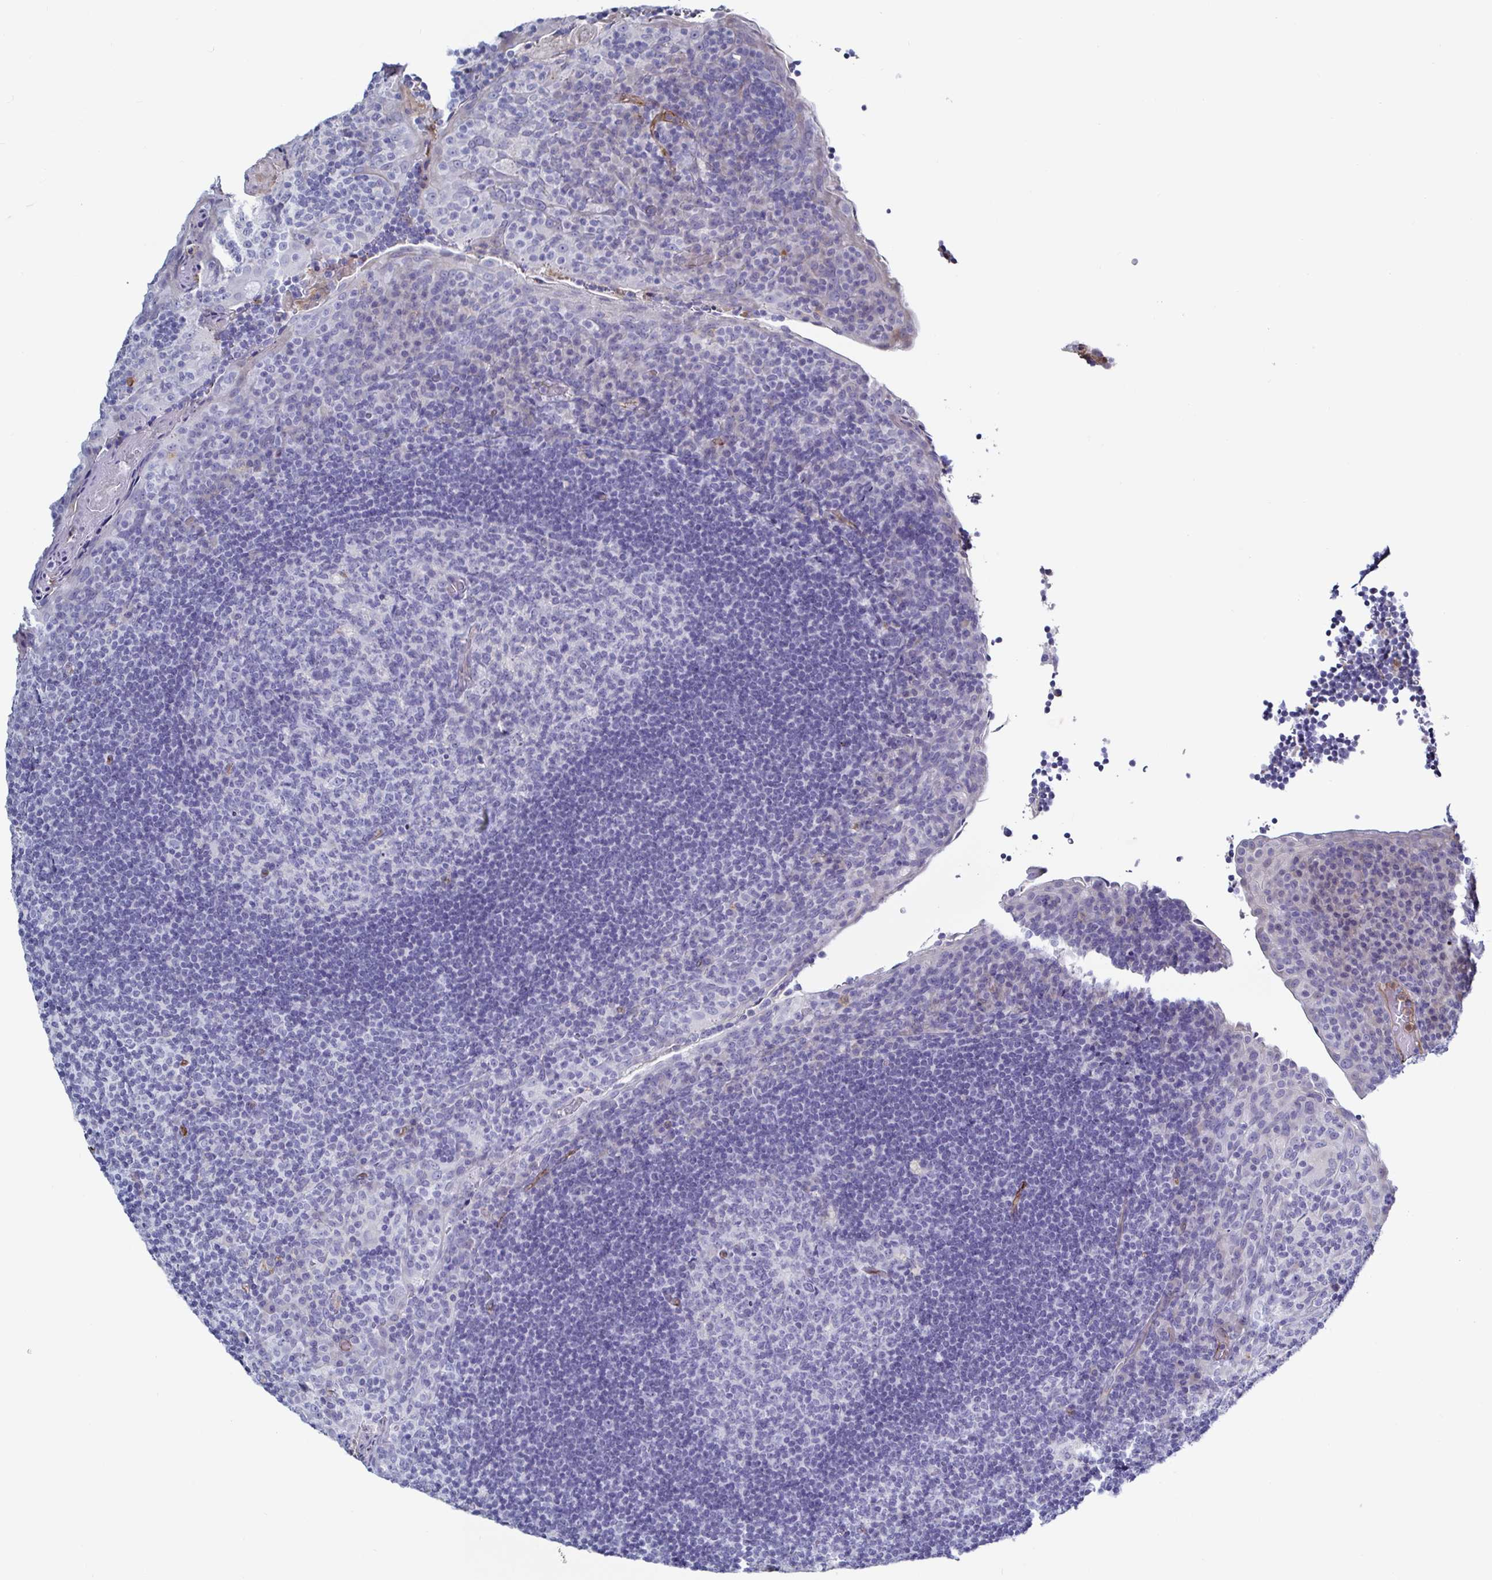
{"staining": {"intensity": "negative", "quantity": "none", "location": "none"}, "tissue": "tonsil", "cell_type": "Germinal center cells", "image_type": "normal", "snomed": [{"axis": "morphology", "description": "Normal tissue, NOS"}, {"axis": "topography", "description": "Tonsil"}], "caption": "Immunohistochemical staining of benign human tonsil demonstrates no significant staining in germinal center cells. Brightfield microscopy of immunohistochemistry stained with DAB (brown) and hematoxylin (blue), captured at high magnification.", "gene": "ACSBG2", "patient": {"sex": "male", "age": 17}}